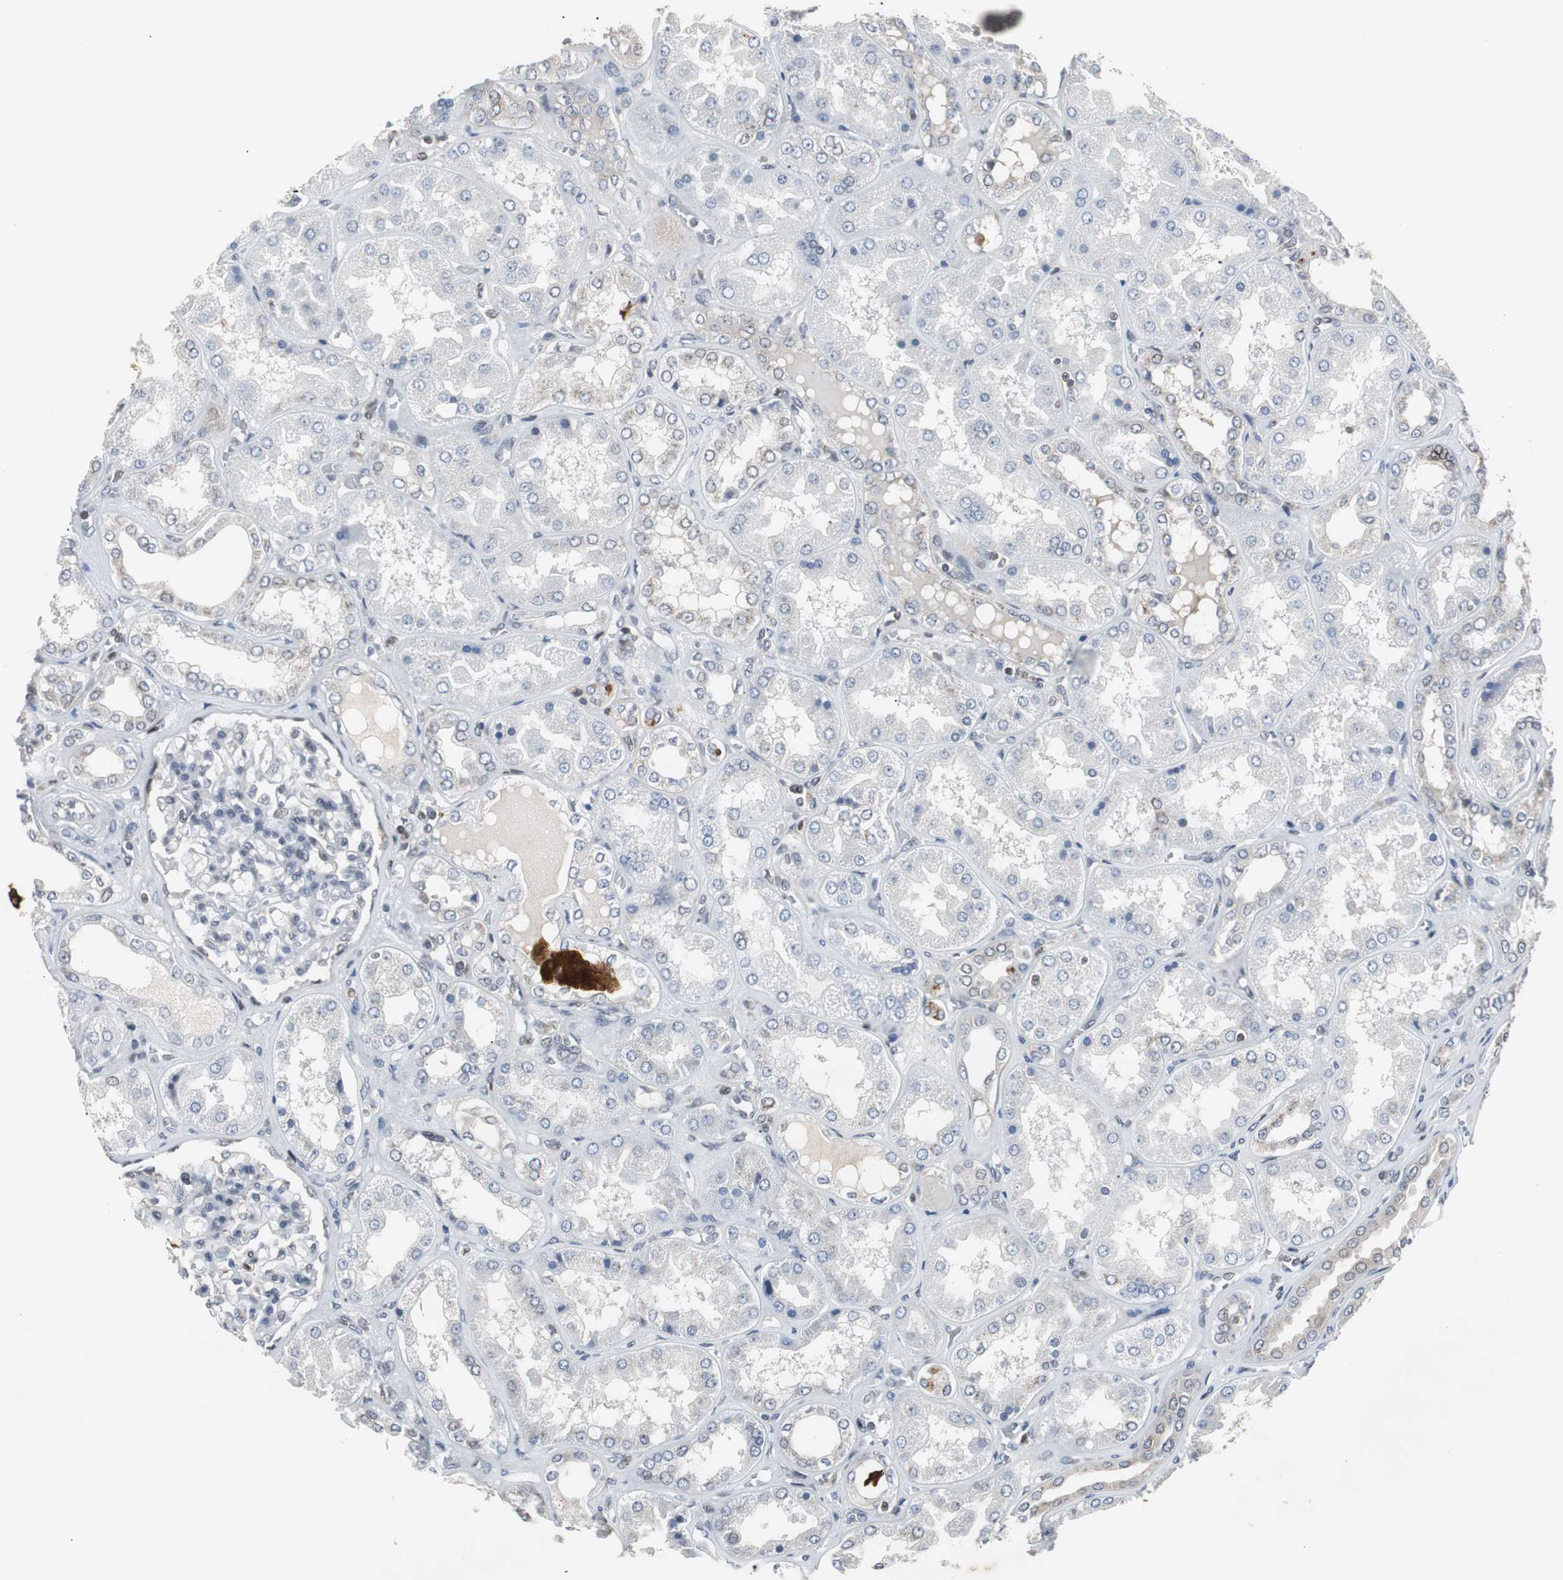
{"staining": {"intensity": "negative", "quantity": "none", "location": "none"}, "tissue": "kidney", "cell_type": "Cells in glomeruli", "image_type": "normal", "snomed": [{"axis": "morphology", "description": "Normal tissue, NOS"}, {"axis": "topography", "description": "Kidney"}], "caption": "Kidney was stained to show a protein in brown. There is no significant positivity in cells in glomeruli. (DAB (3,3'-diaminobenzidine) IHC with hematoxylin counter stain).", "gene": "ZNF396", "patient": {"sex": "female", "age": 56}}